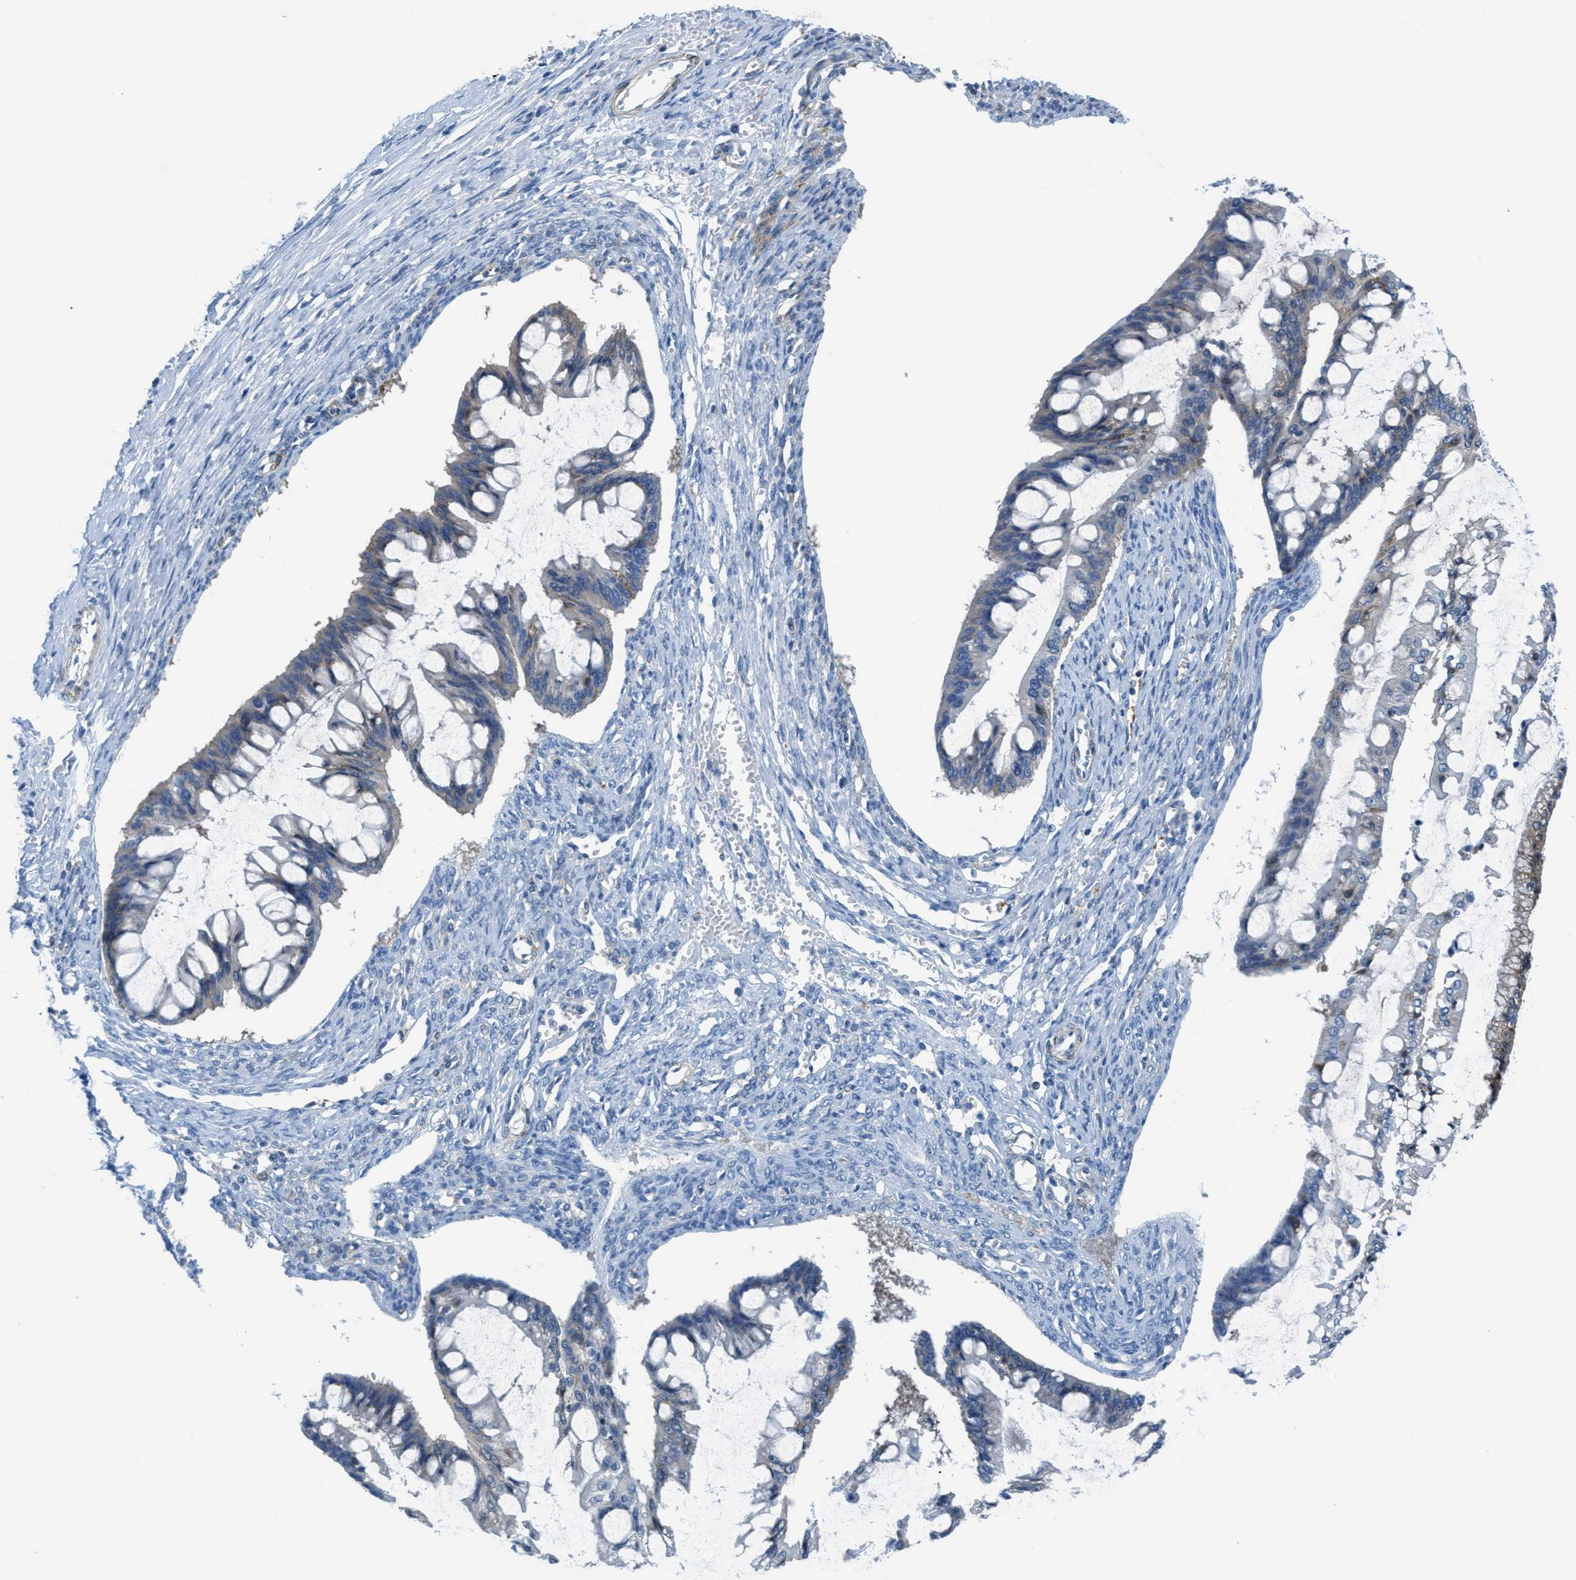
{"staining": {"intensity": "weak", "quantity": "<25%", "location": "cytoplasmic/membranous"}, "tissue": "ovarian cancer", "cell_type": "Tumor cells", "image_type": "cancer", "snomed": [{"axis": "morphology", "description": "Cystadenocarcinoma, mucinous, NOS"}, {"axis": "topography", "description": "Ovary"}], "caption": "A high-resolution histopathology image shows IHC staining of ovarian cancer (mucinous cystadenocarcinoma), which exhibits no significant expression in tumor cells.", "gene": "MAPRE2", "patient": {"sex": "female", "age": 73}}